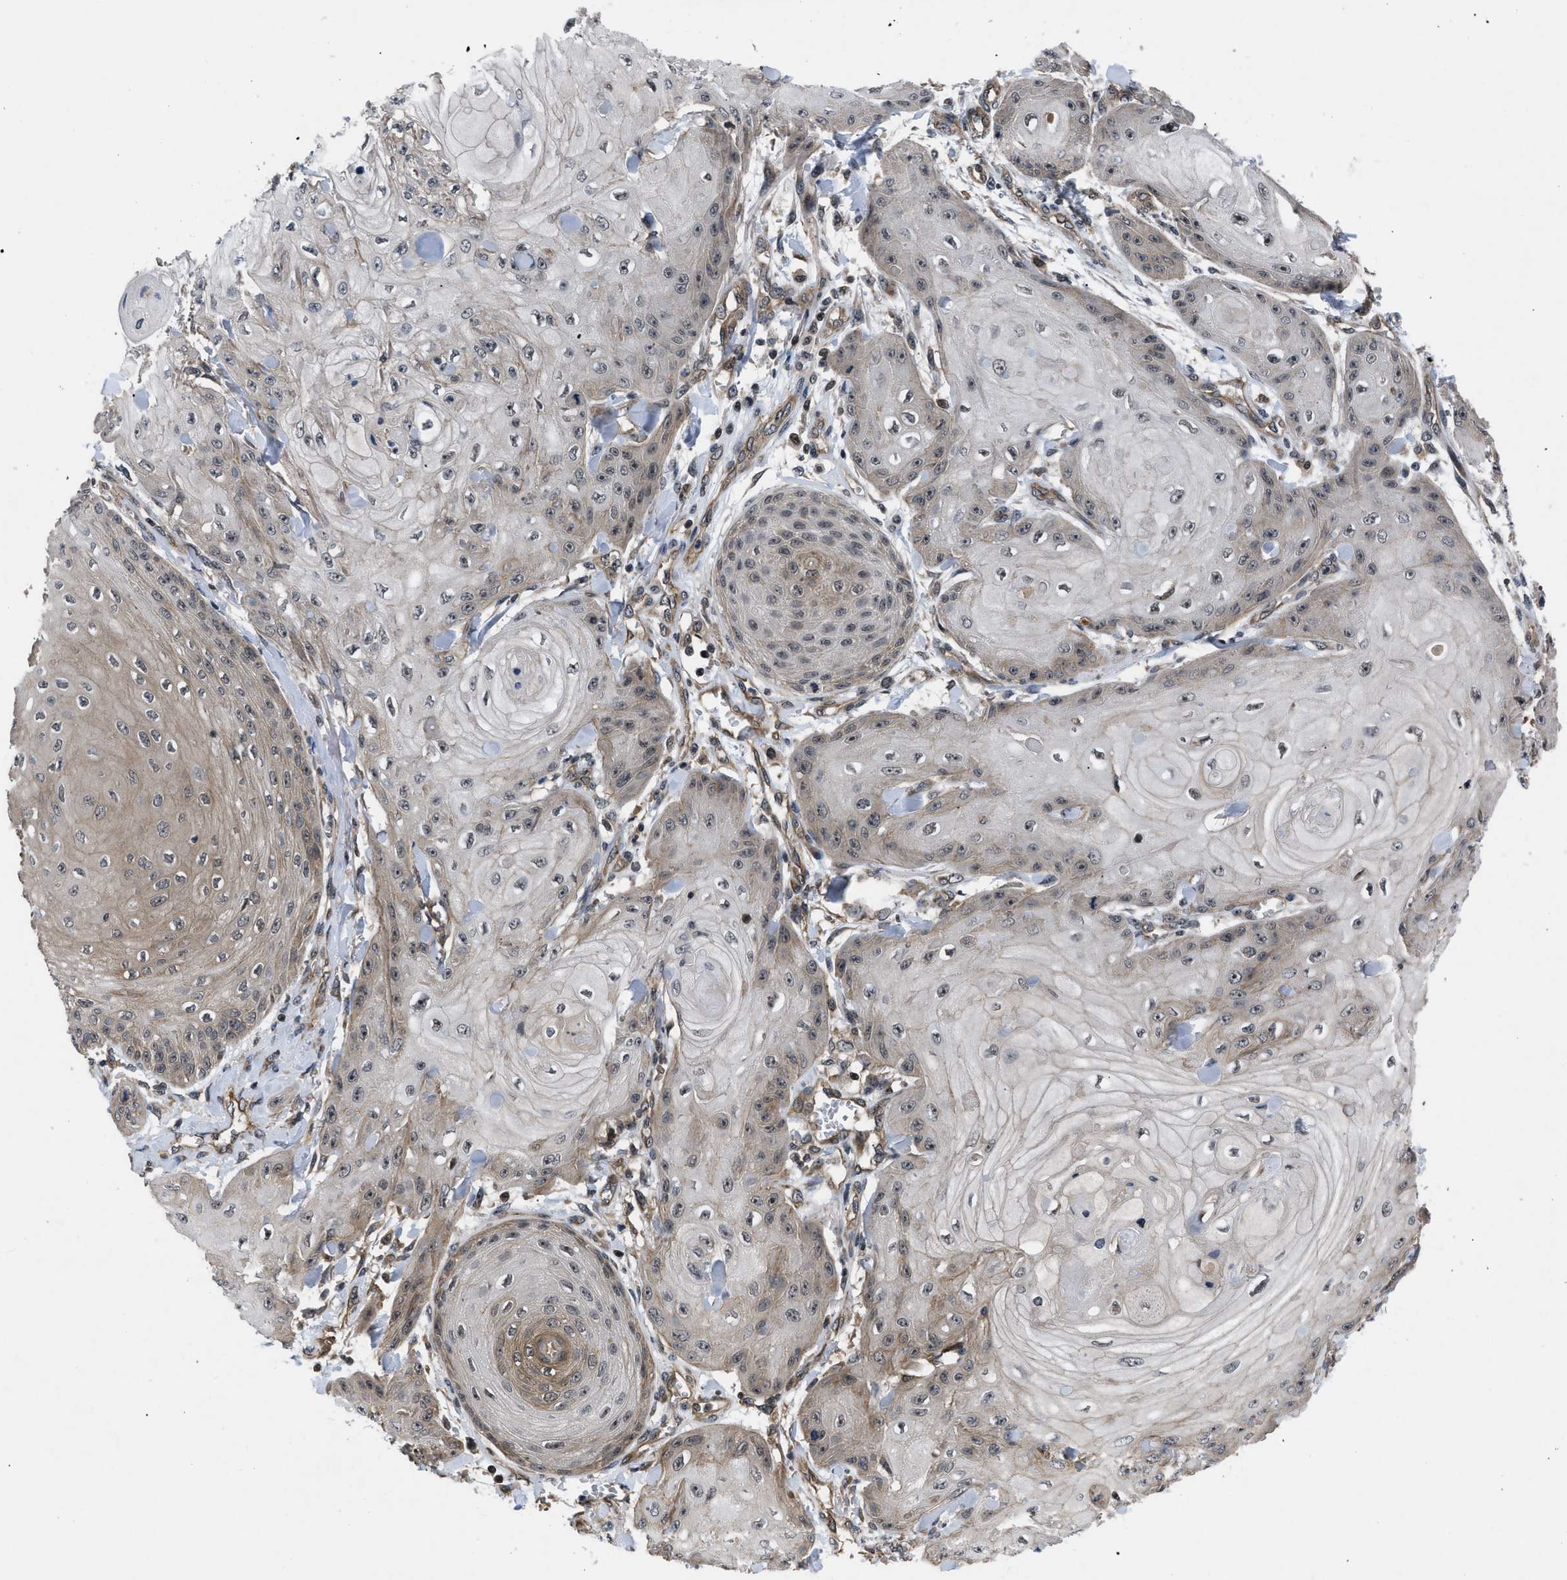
{"staining": {"intensity": "weak", "quantity": "25%-75%", "location": "cytoplasmic/membranous"}, "tissue": "skin cancer", "cell_type": "Tumor cells", "image_type": "cancer", "snomed": [{"axis": "morphology", "description": "Squamous cell carcinoma, NOS"}, {"axis": "topography", "description": "Skin"}], "caption": "Immunohistochemistry (IHC) staining of skin cancer, which demonstrates low levels of weak cytoplasmic/membranous expression in about 25%-75% of tumor cells indicating weak cytoplasmic/membranous protein positivity. The staining was performed using DAB (brown) for protein detection and nuclei were counterstained in hematoxylin (blue).", "gene": "DNAJC14", "patient": {"sex": "male", "age": 74}}